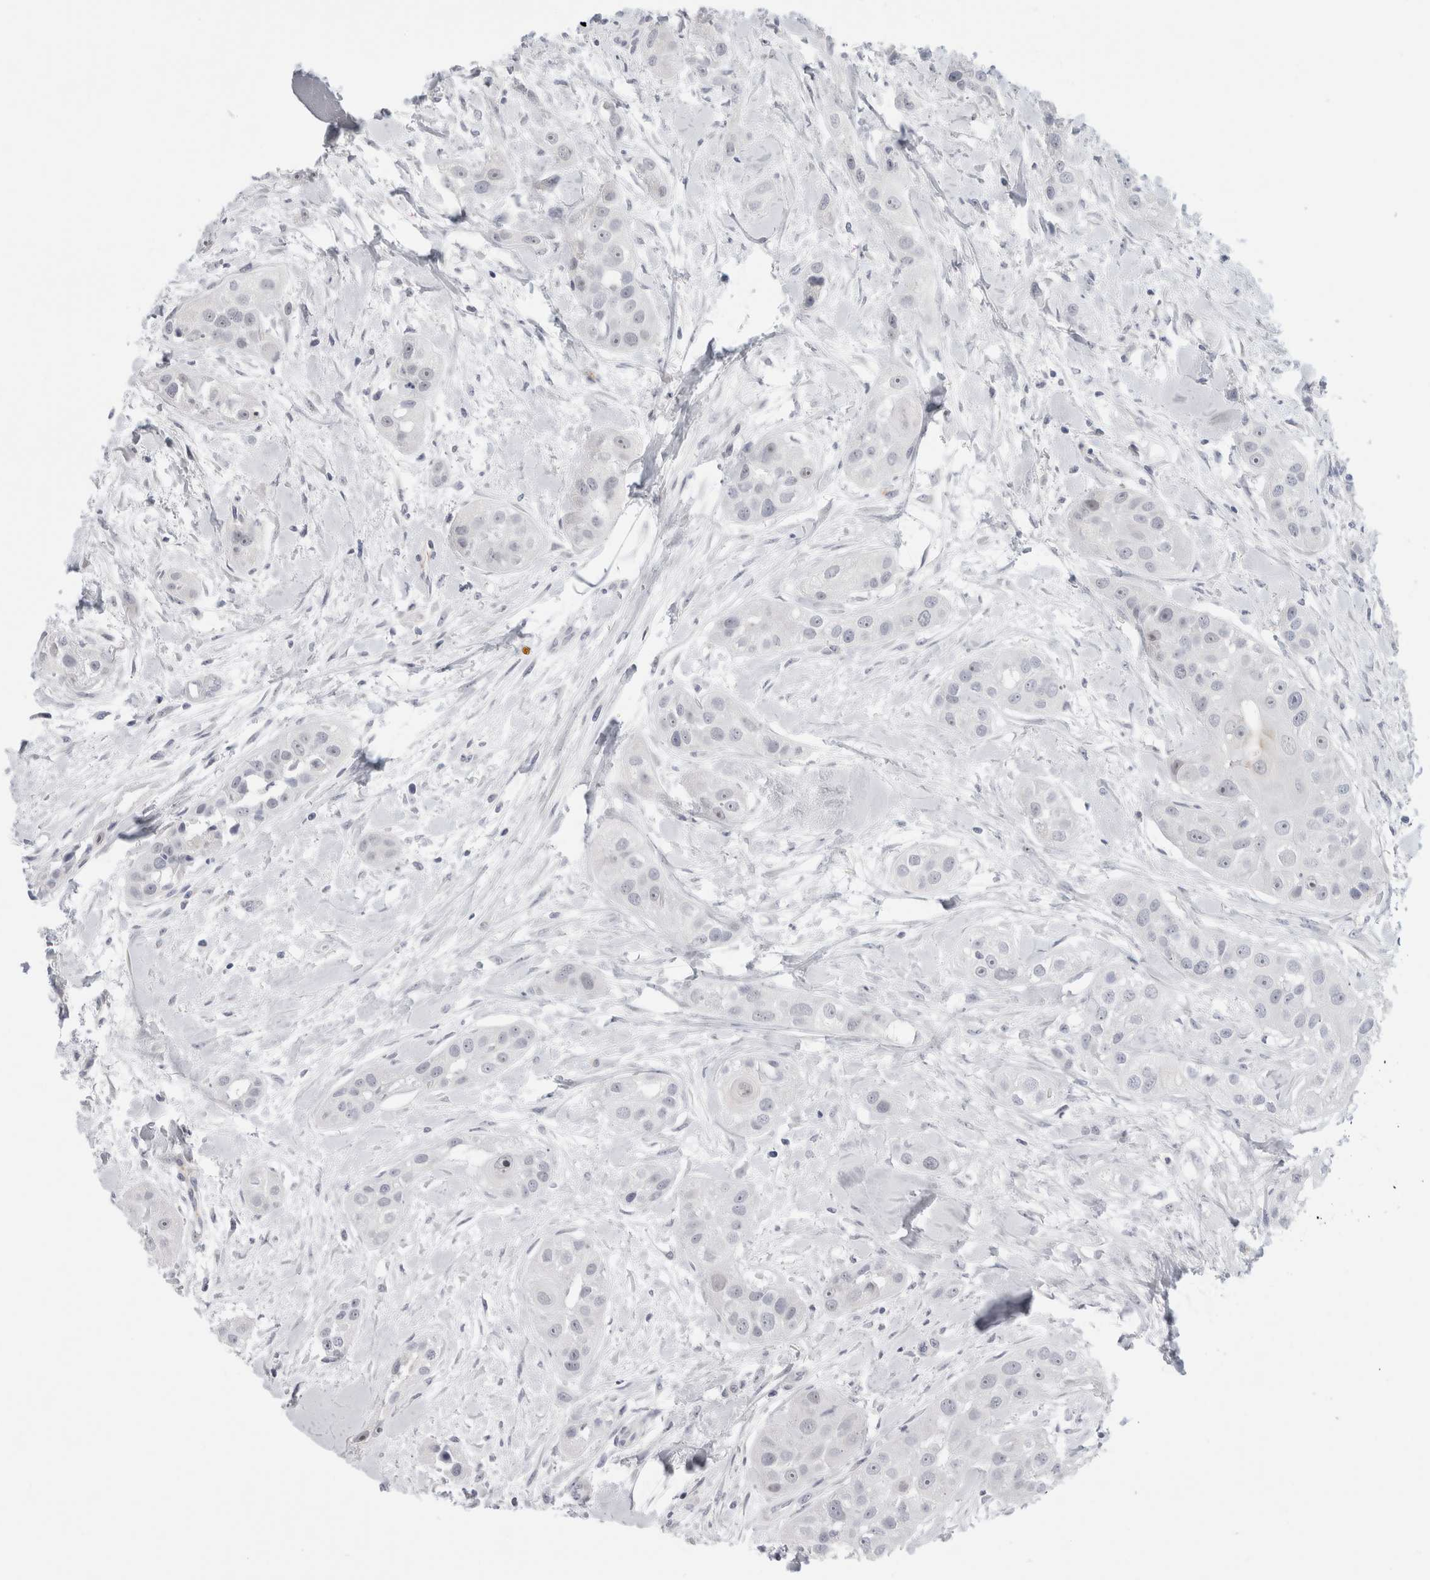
{"staining": {"intensity": "negative", "quantity": "none", "location": "none"}, "tissue": "head and neck cancer", "cell_type": "Tumor cells", "image_type": "cancer", "snomed": [{"axis": "morphology", "description": "Normal tissue, NOS"}, {"axis": "morphology", "description": "Squamous cell carcinoma, NOS"}, {"axis": "topography", "description": "Skeletal muscle"}, {"axis": "topography", "description": "Head-Neck"}], "caption": "A photomicrograph of head and neck cancer (squamous cell carcinoma) stained for a protein exhibits no brown staining in tumor cells.", "gene": "ANKMY1", "patient": {"sex": "male", "age": 51}}